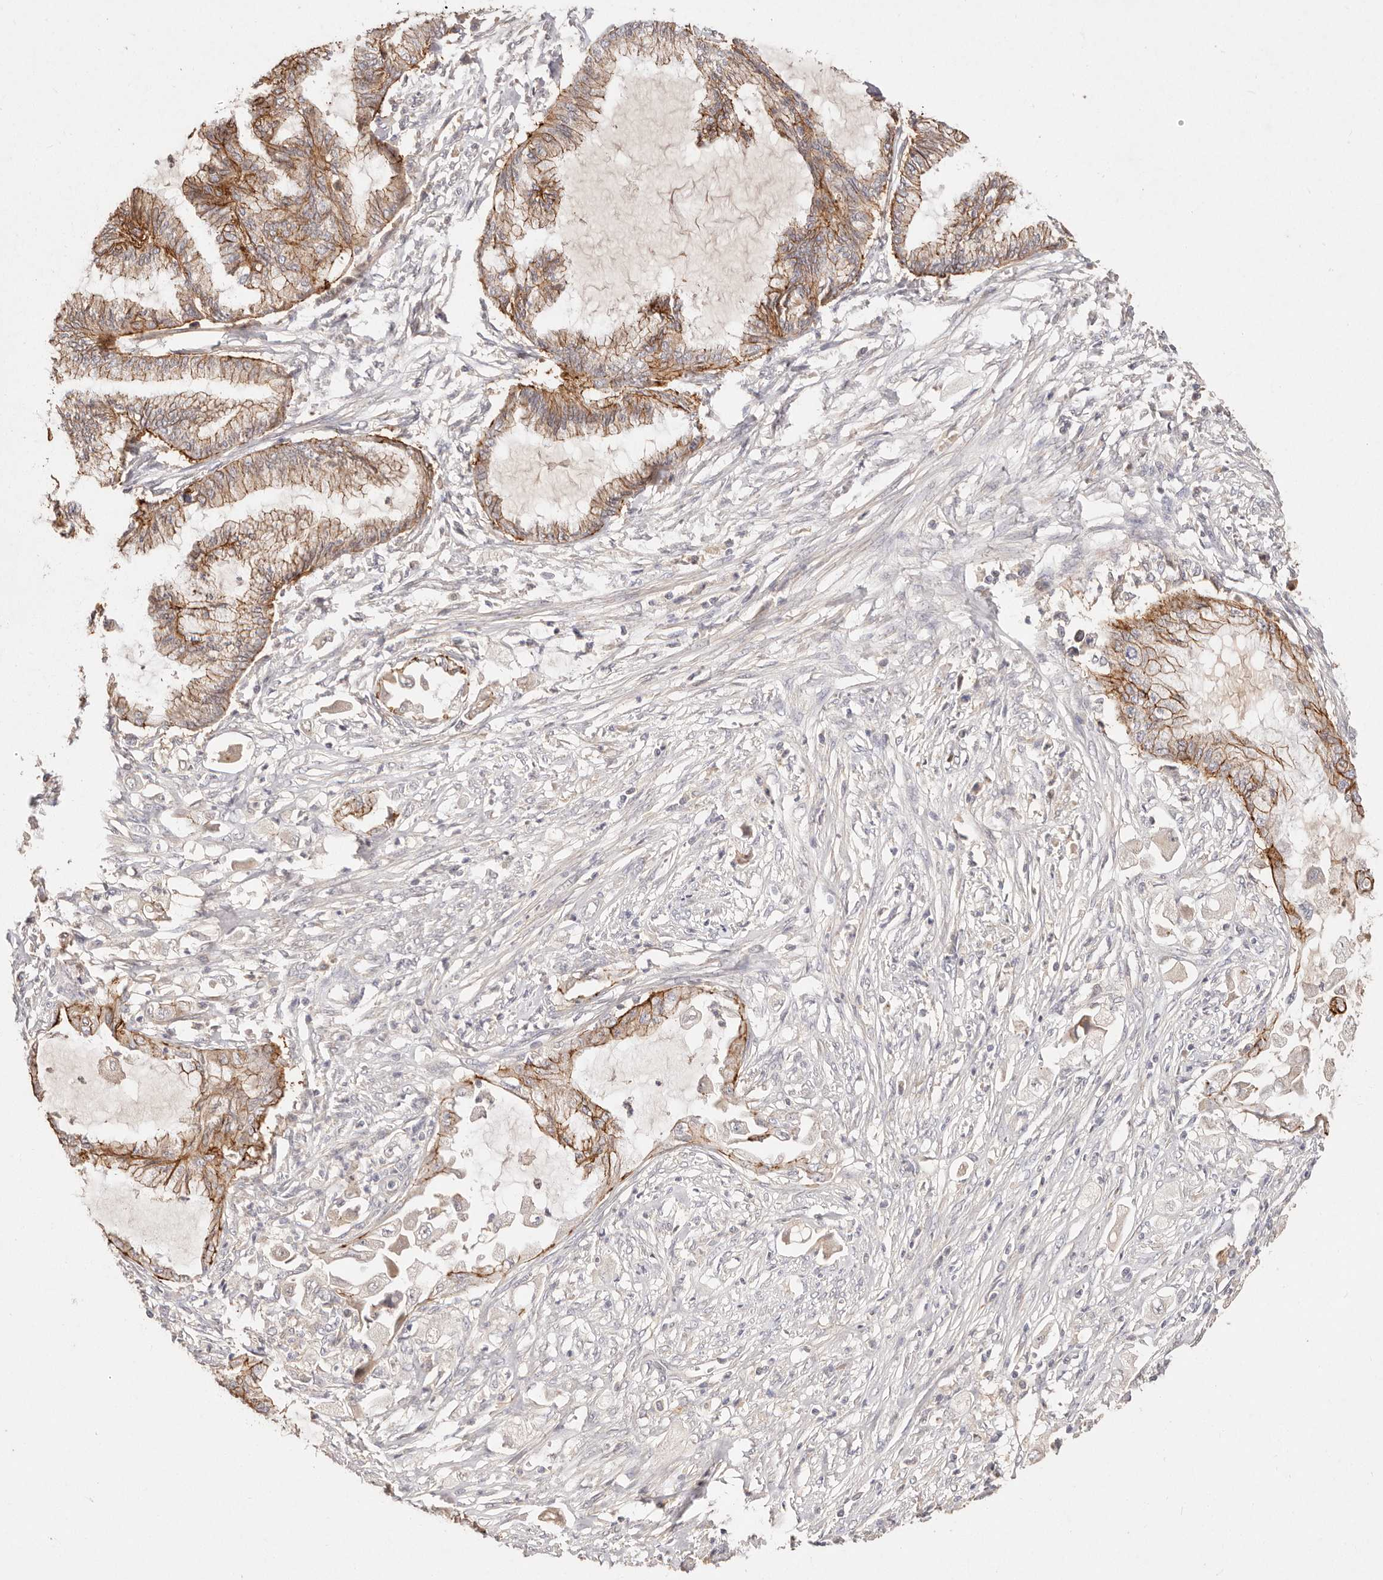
{"staining": {"intensity": "moderate", "quantity": "25%-75%", "location": "cytoplasmic/membranous"}, "tissue": "endometrial cancer", "cell_type": "Tumor cells", "image_type": "cancer", "snomed": [{"axis": "morphology", "description": "Adenocarcinoma, NOS"}, {"axis": "topography", "description": "Endometrium"}], "caption": "The photomicrograph exhibits staining of adenocarcinoma (endometrial), revealing moderate cytoplasmic/membranous protein expression (brown color) within tumor cells.", "gene": "CXADR", "patient": {"sex": "female", "age": 86}}